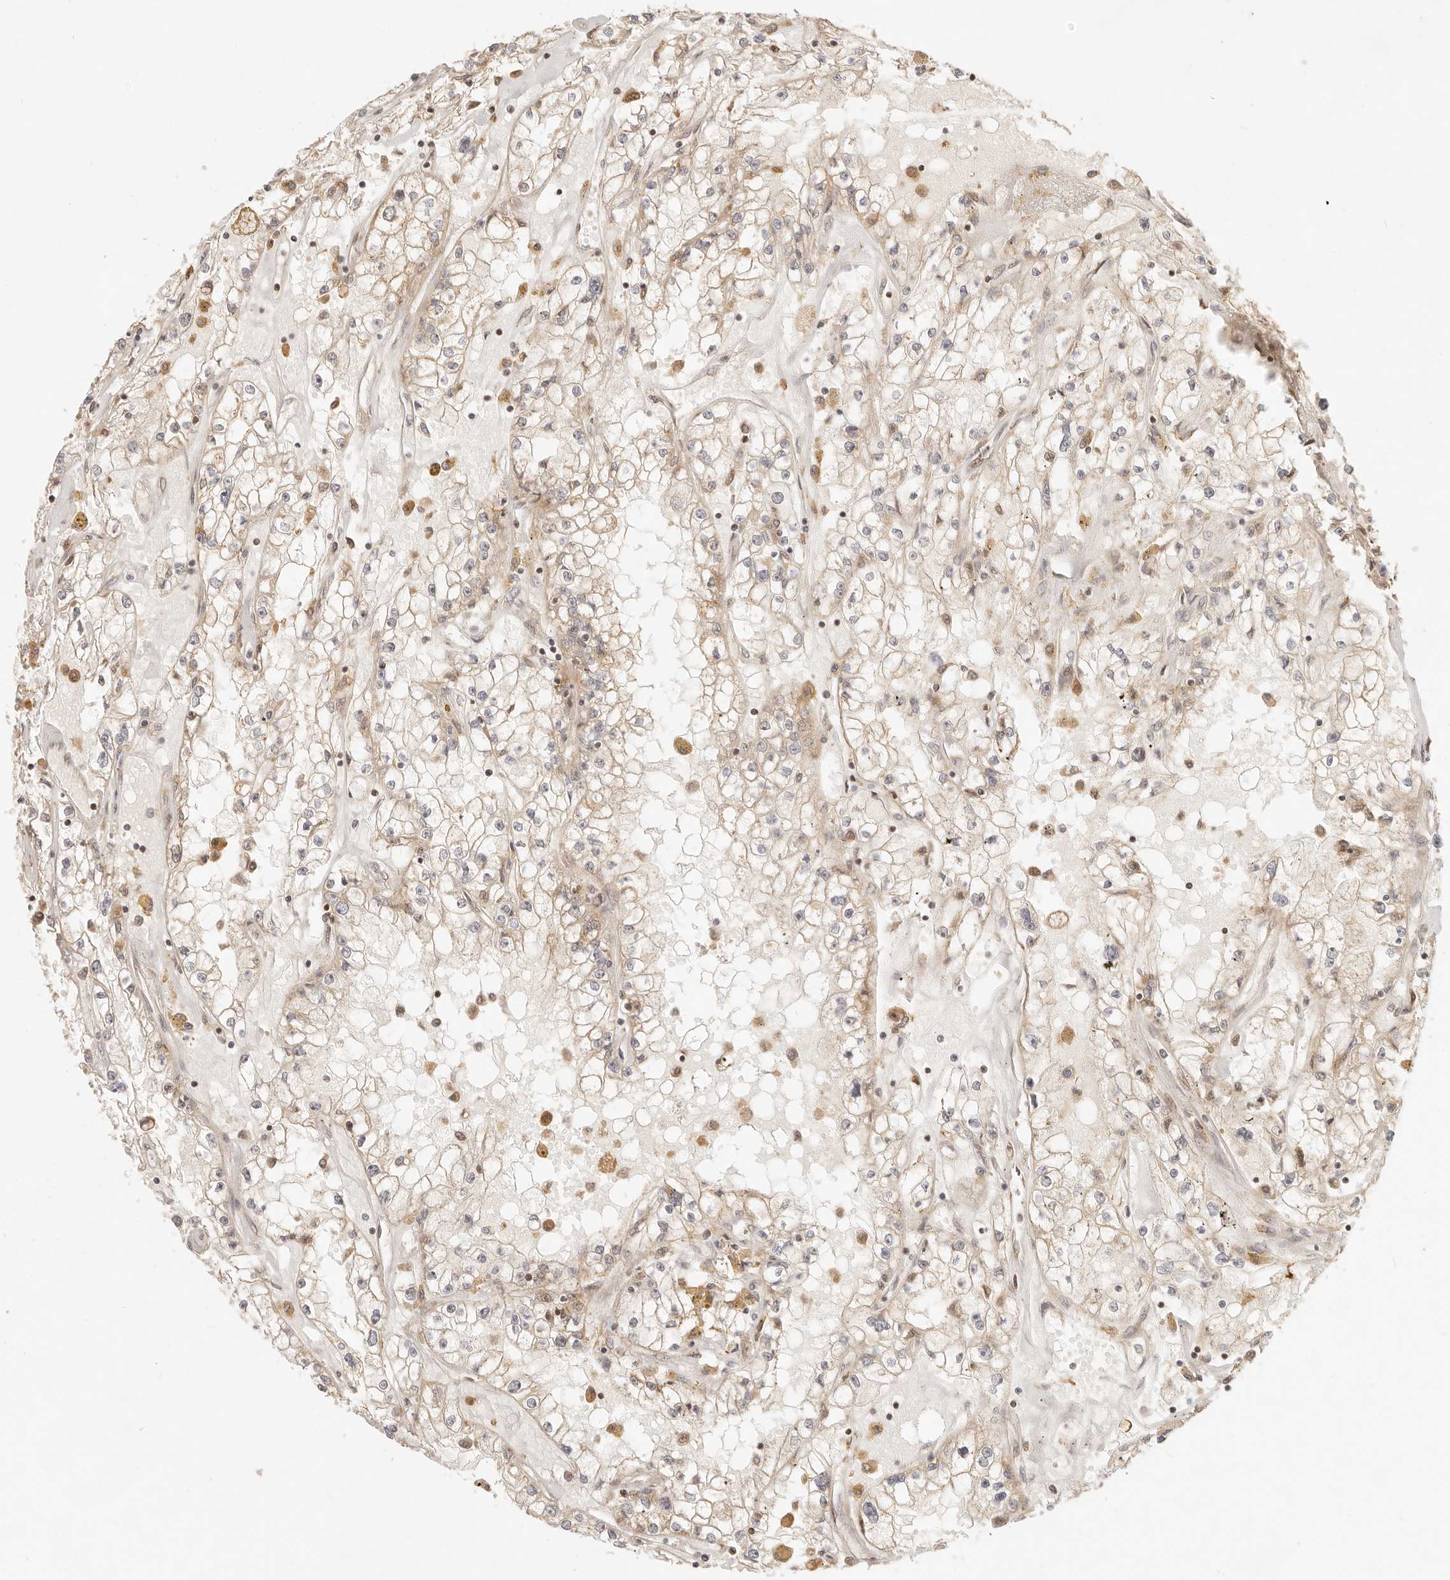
{"staining": {"intensity": "weak", "quantity": ">75%", "location": "cytoplasmic/membranous"}, "tissue": "renal cancer", "cell_type": "Tumor cells", "image_type": "cancer", "snomed": [{"axis": "morphology", "description": "Adenocarcinoma, NOS"}, {"axis": "topography", "description": "Kidney"}], "caption": "An image showing weak cytoplasmic/membranous positivity in approximately >75% of tumor cells in renal adenocarcinoma, as visualized by brown immunohistochemical staining.", "gene": "TIMM17A", "patient": {"sex": "male", "age": 56}}